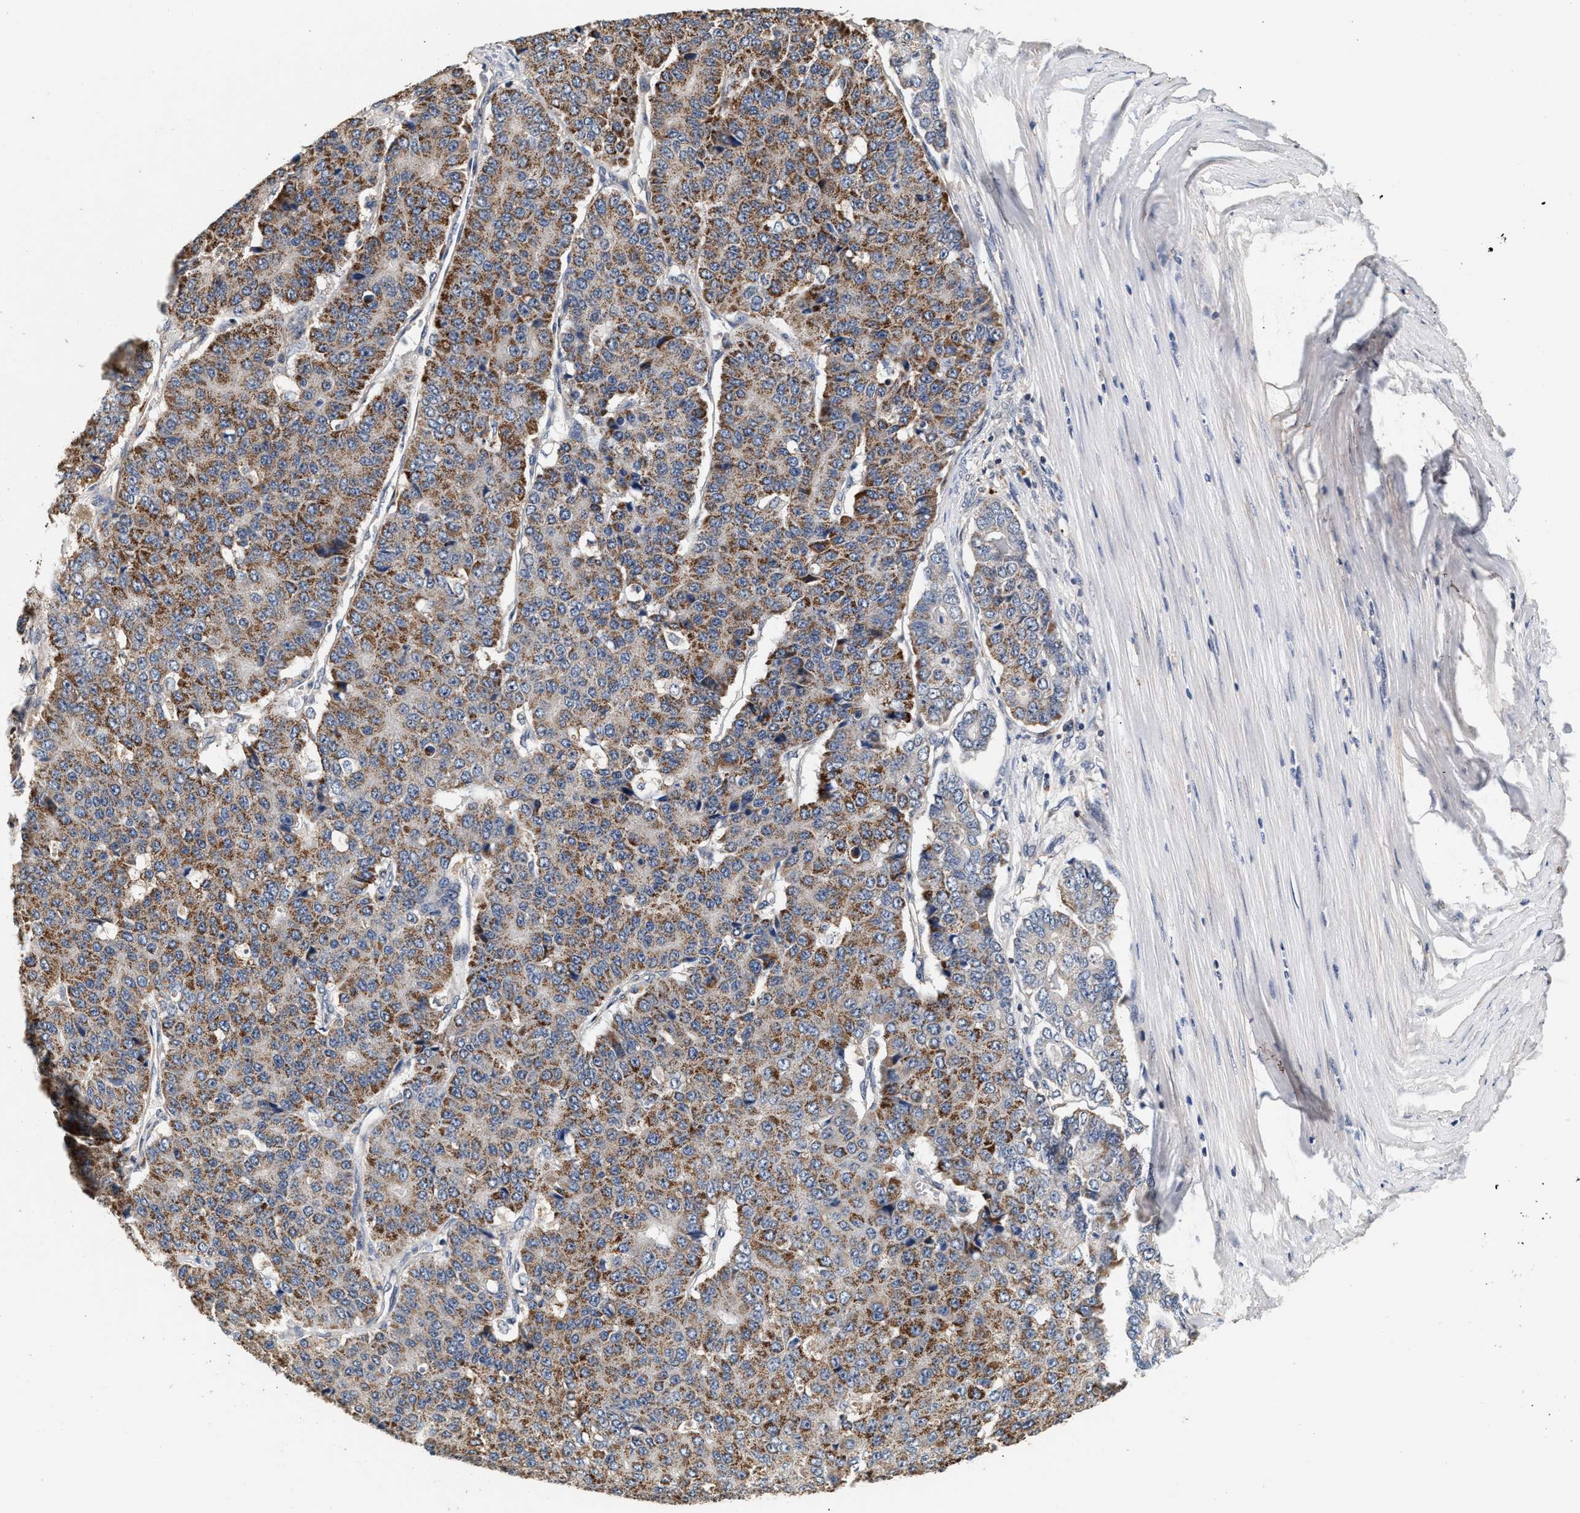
{"staining": {"intensity": "moderate", "quantity": ">75%", "location": "cytoplasmic/membranous"}, "tissue": "pancreatic cancer", "cell_type": "Tumor cells", "image_type": "cancer", "snomed": [{"axis": "morphology", "description": "Adenocarcinoma, NOS"}, {"axis": "topography", "description": "Pancreas"}], "caption": "This micrograph demonstrates pancreatic cancer stained with immunohistochemistry (IHC) to label a protein in brown. The cytoplasmic/membranous of tumor cells show moderate positivity for the protein. Nuclei are counter-stained blue.", "gene": "PTGR3", "patient": {"sex": "male", "age": 50}}